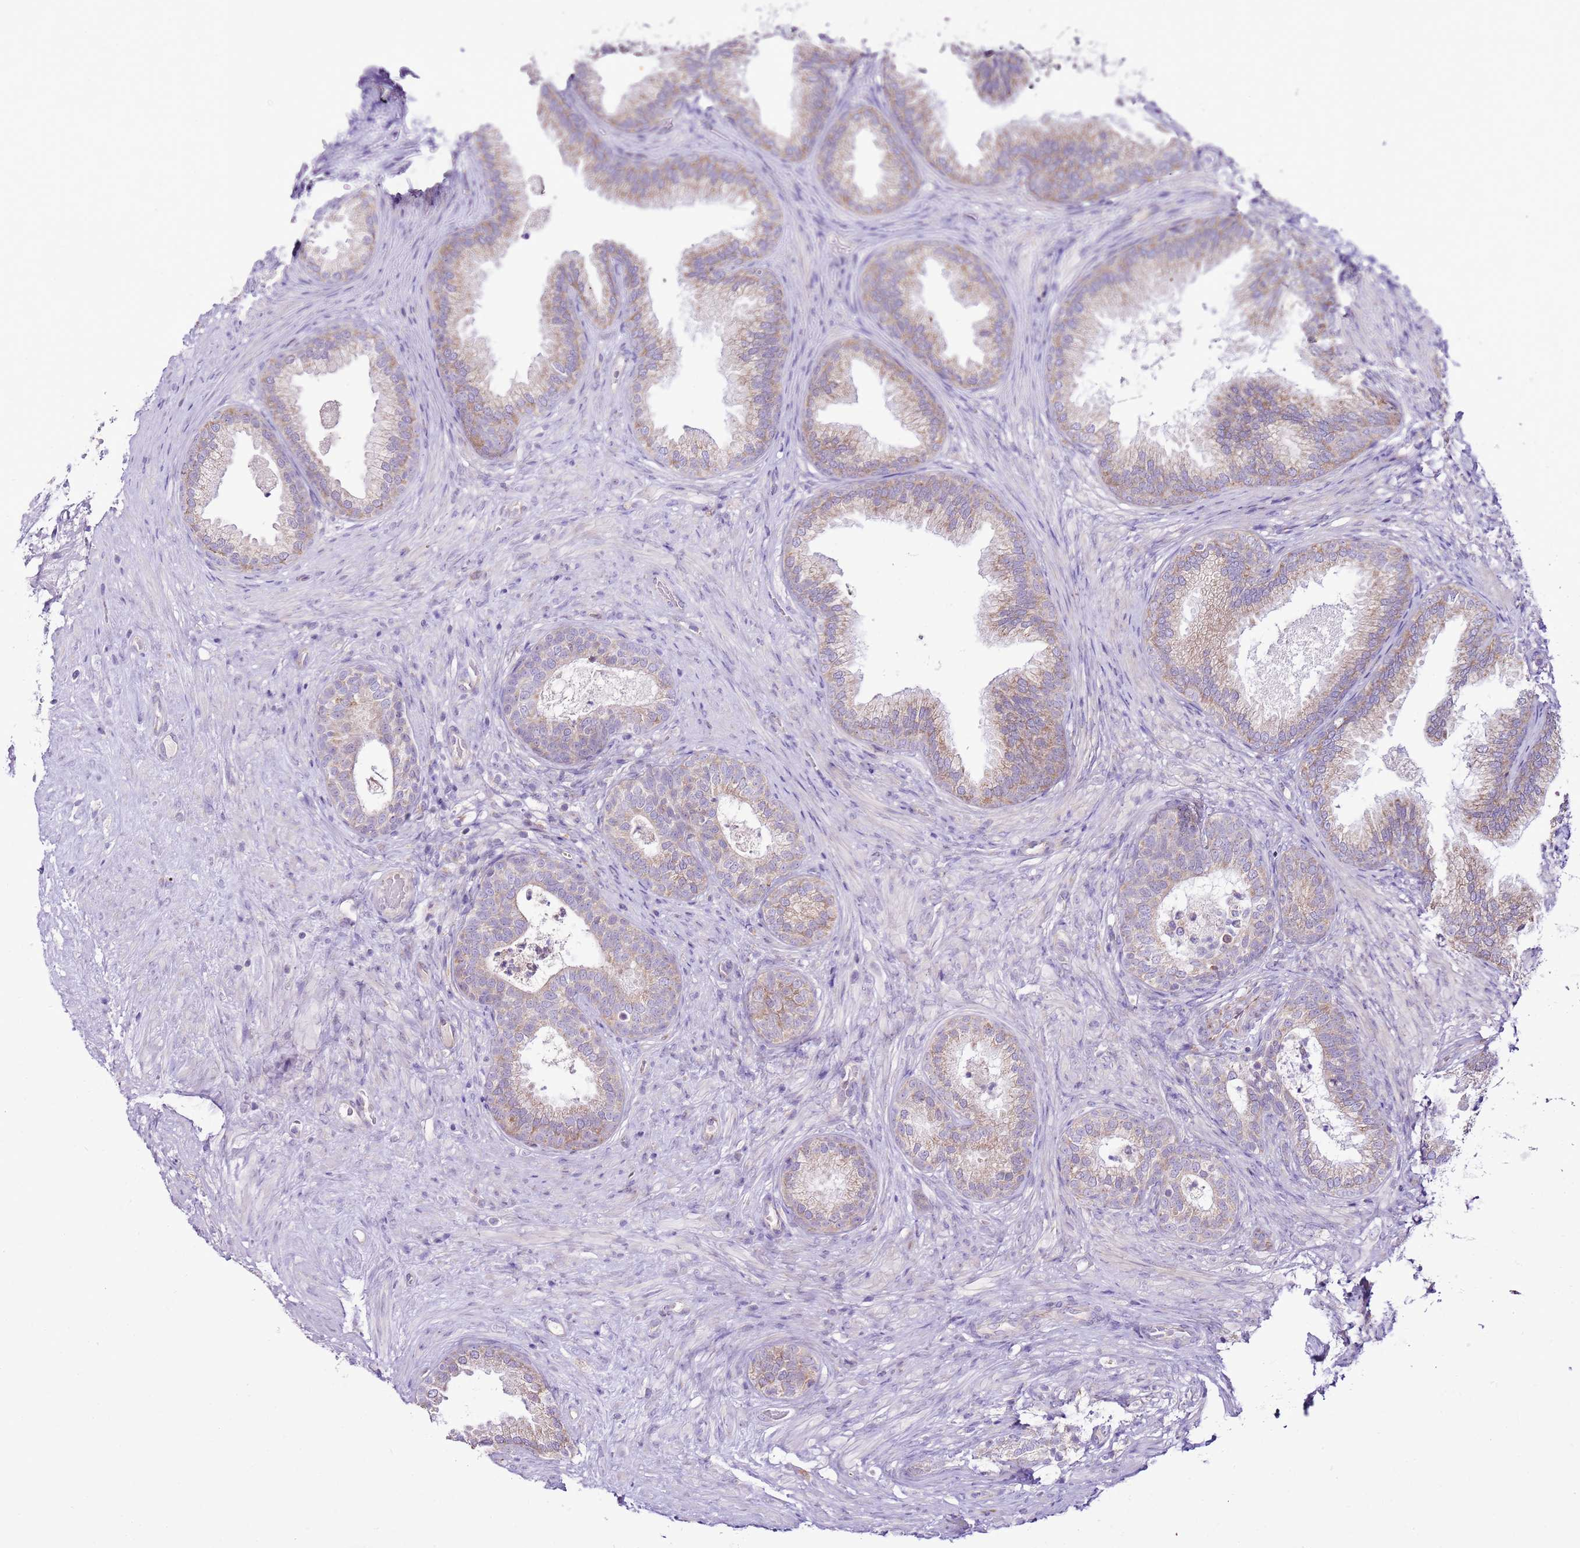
{"staining": {"intensity": "moderate", "quantity": "25%-75%", "location": "cytoplasmic/membranous"}, "tissue": "prostate", "cell_type": "Glandular cells", "image_type": "normal", "snomed": [{"axis": "morphology", "description": "Normal tissue, NOS"}, {"axis": "topography", "description": "Prostate"}], "caption": "Protein expression analysis of benign prostate exhibits moderate cytoplasmic/membranous staining in approximately 25%-75% of glandular cells.", "gene": "MRPL36", "patient": {"sex": "male", "age": 76}}